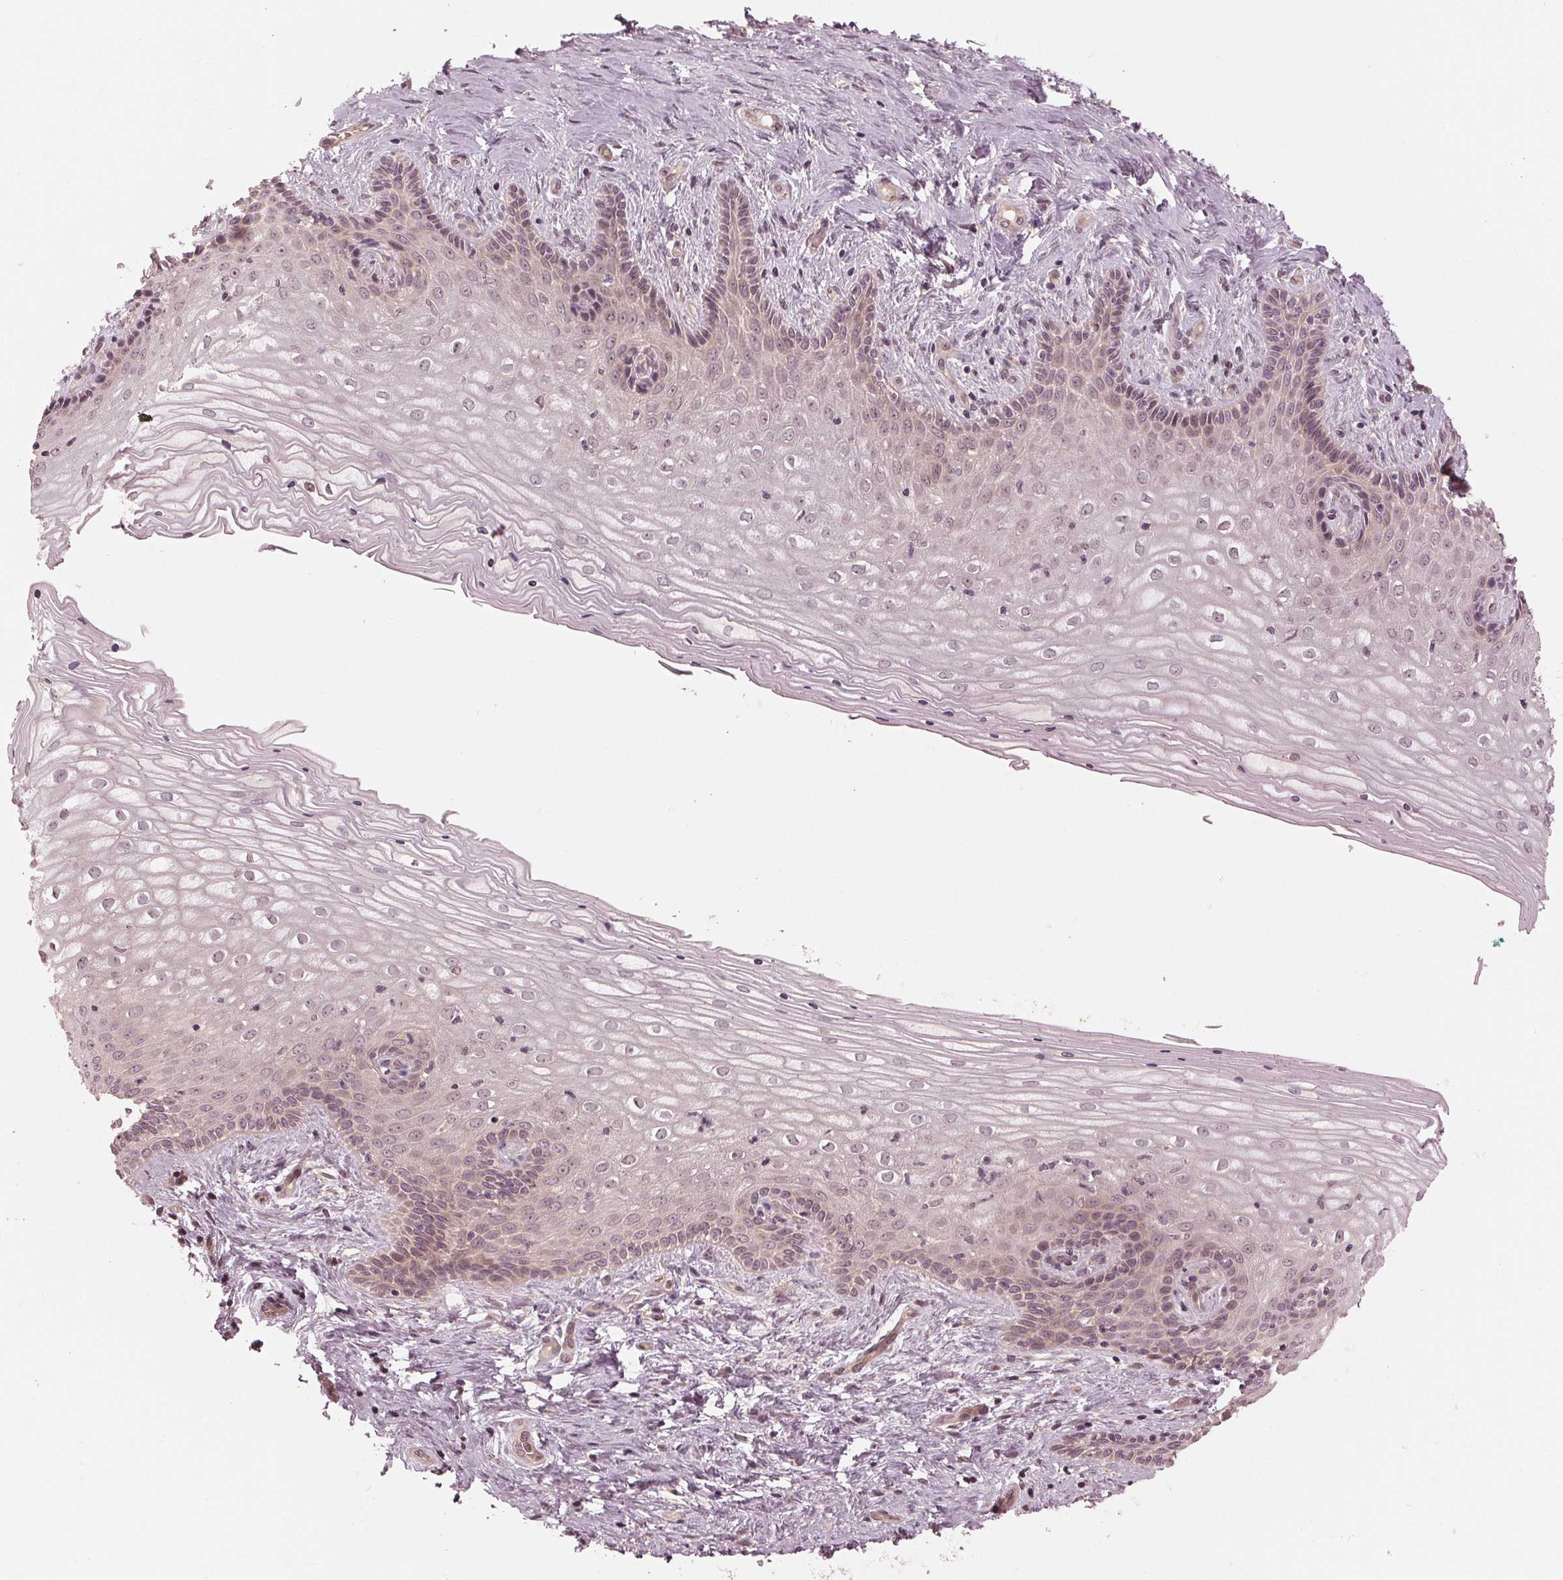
{"staining": {"intensity": "weak", "quantity": "25%-75%", "location": "nuclear"}, "tissue": "vagina", "cell_type": "Squamous epithelial cells", "image_type": "normal", "snomed": [{"axis": "morphology", "description": "Normal tissue, NOS"}, {"axis": "topography", "description": "Vagina"}], "caption": "About 25%-75% of squamous epithelial cells in normal human vagina show weak nuclear protein staining as visualized by brown immunohistochemical staining.", "gene": "ZNF471", "patient": {"sex": "female", "age": 45}}